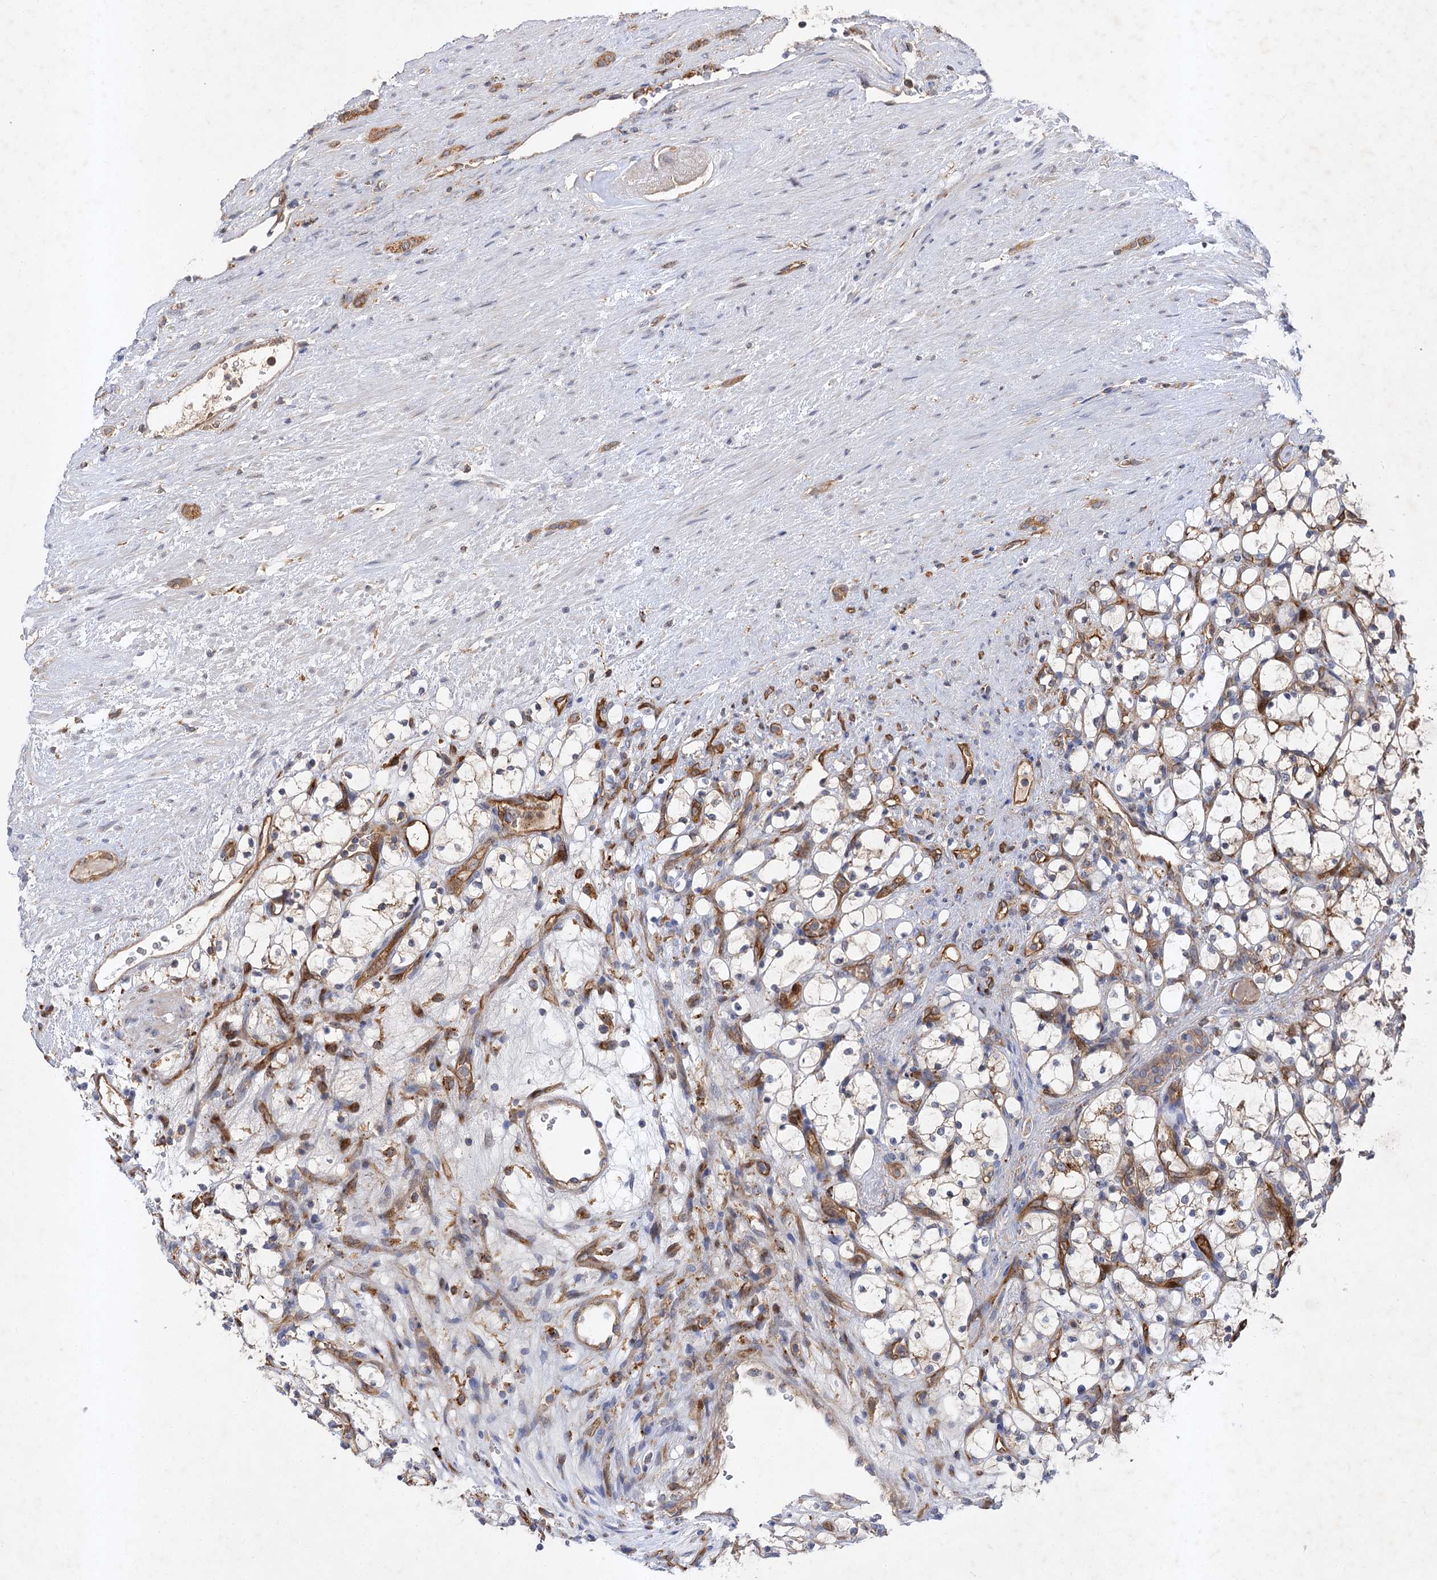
{"staining": {"intensity": "negative", "quantity": "none", "location": "none"}, "tissue": "renal cancer", "cell_type": "Tumor cells", "image_type": "cancer", "snomed": [{"axis": "morphology", "description": "Adenocarcinoma, NOS"}, {"axis": "topography", "description": "Kidney"}], "caption": "DAB (3,3'-diaminobenzidine) immunohistochemical staining of renal cancer demonstrates no significant positivity in tumor cells. (Stains: DAB (3,3'-diaminobenzidine) IHC with hematoxylin counter stain, Microscopy: brightfield microscopy at high magnification).", "gene": "PATL1", "patient": {"sex": "female", "age": 69}}